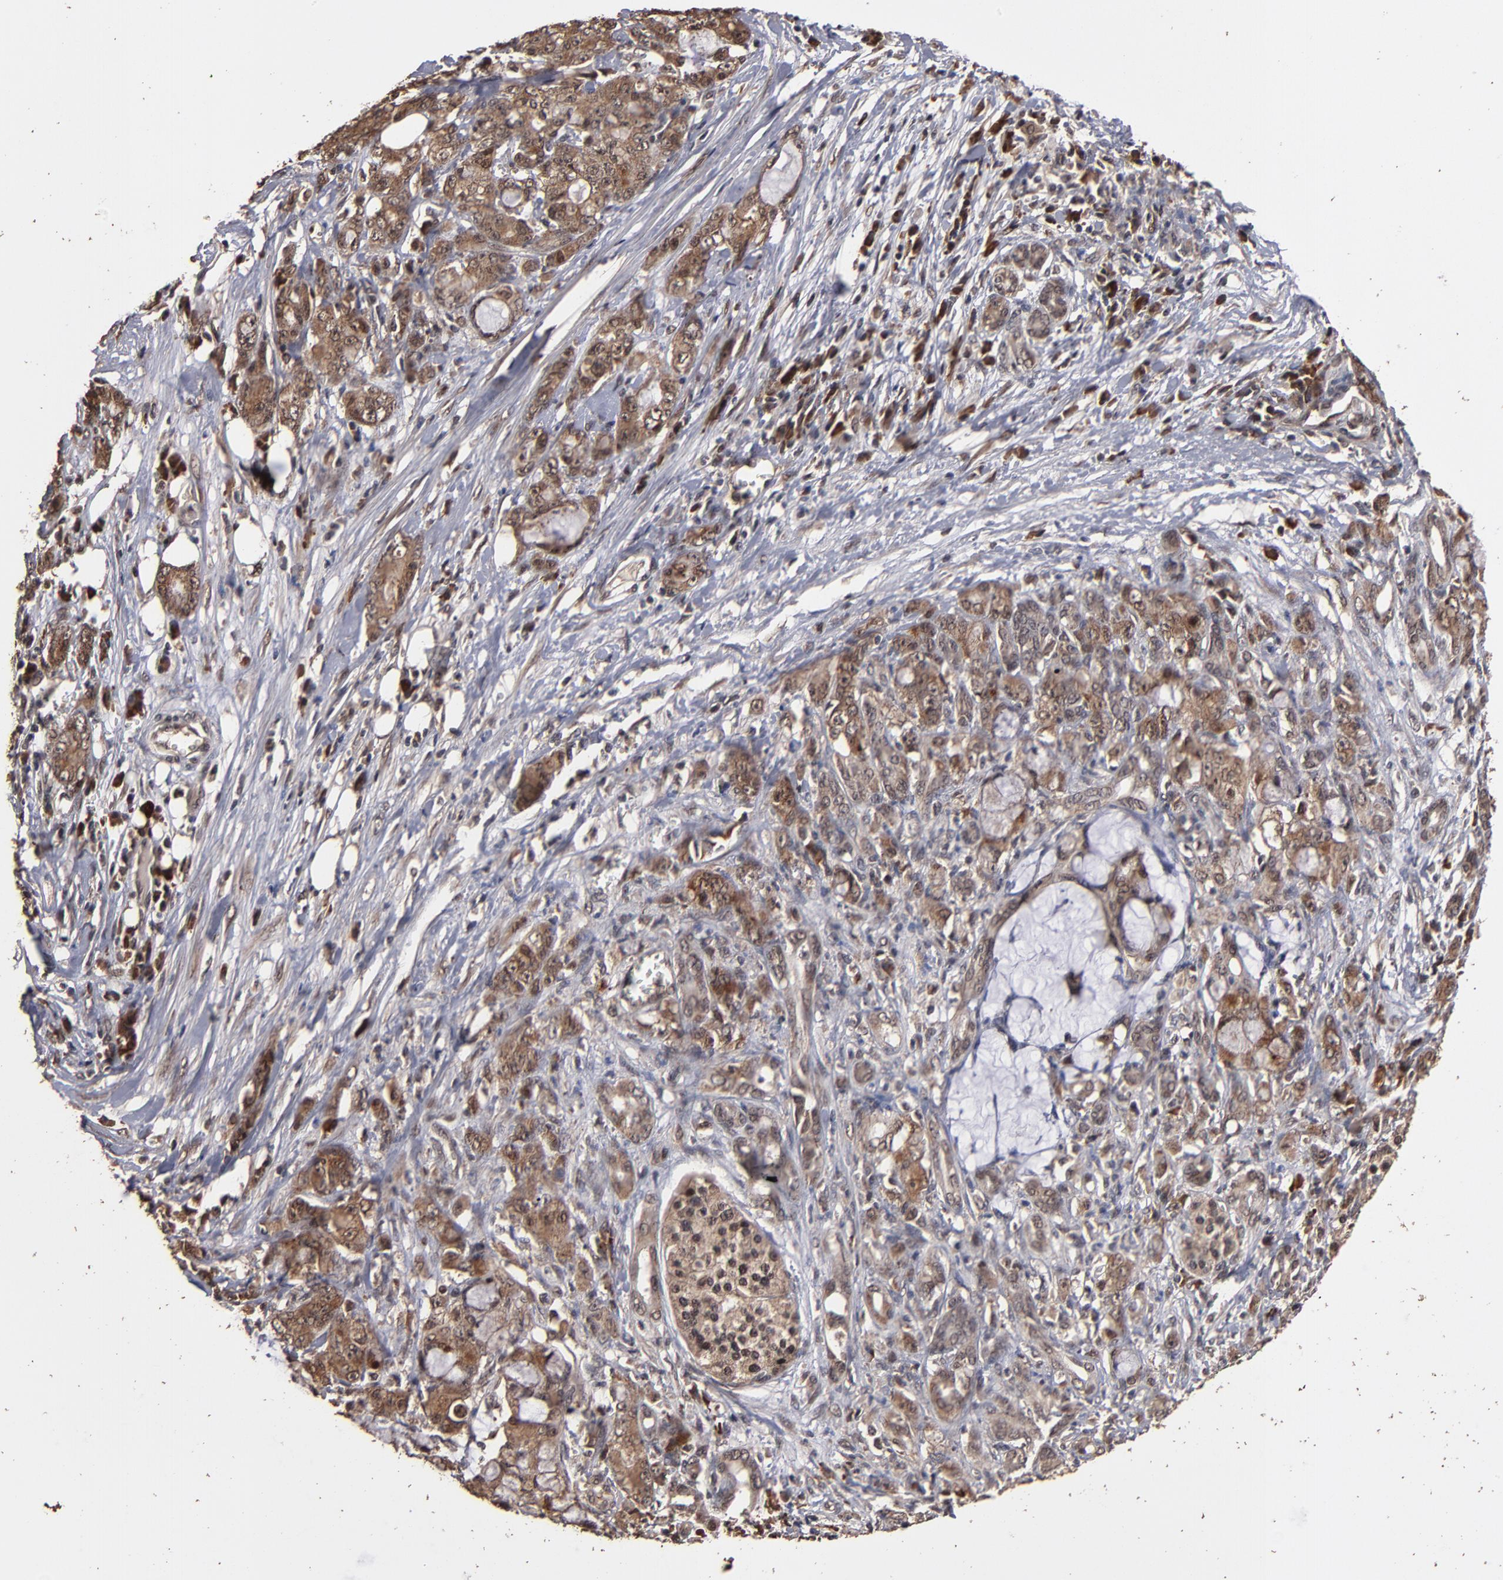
{"staining": {"intensity": "moderate", "quantity": ">75%", "location": "cytoplasmic/membranous,nuclear"}, "tissue": "pancreatic cancer", "cell_type": "Tumor cells", "image_type": "cancer", "snomed": [{"axis": "morphology", "description": "Adenocarcinoma, NOS"}, {"axis": "topography", "description": "Pancreas"}], "caption": "Immunohistochemistry histopathology image of neoplastic tissue: human pancreatic cancer stained using immunohistochemistry demonstrates medium levels of moderate protein expression localized specifically in the cytoplasmic/membranous and nuclear of tumor cells, appearing as a cytoplasmic/membranous and nuclear brown color.", "gene": "NXF2B", "patient": {"sex": "female", "age": 73}}